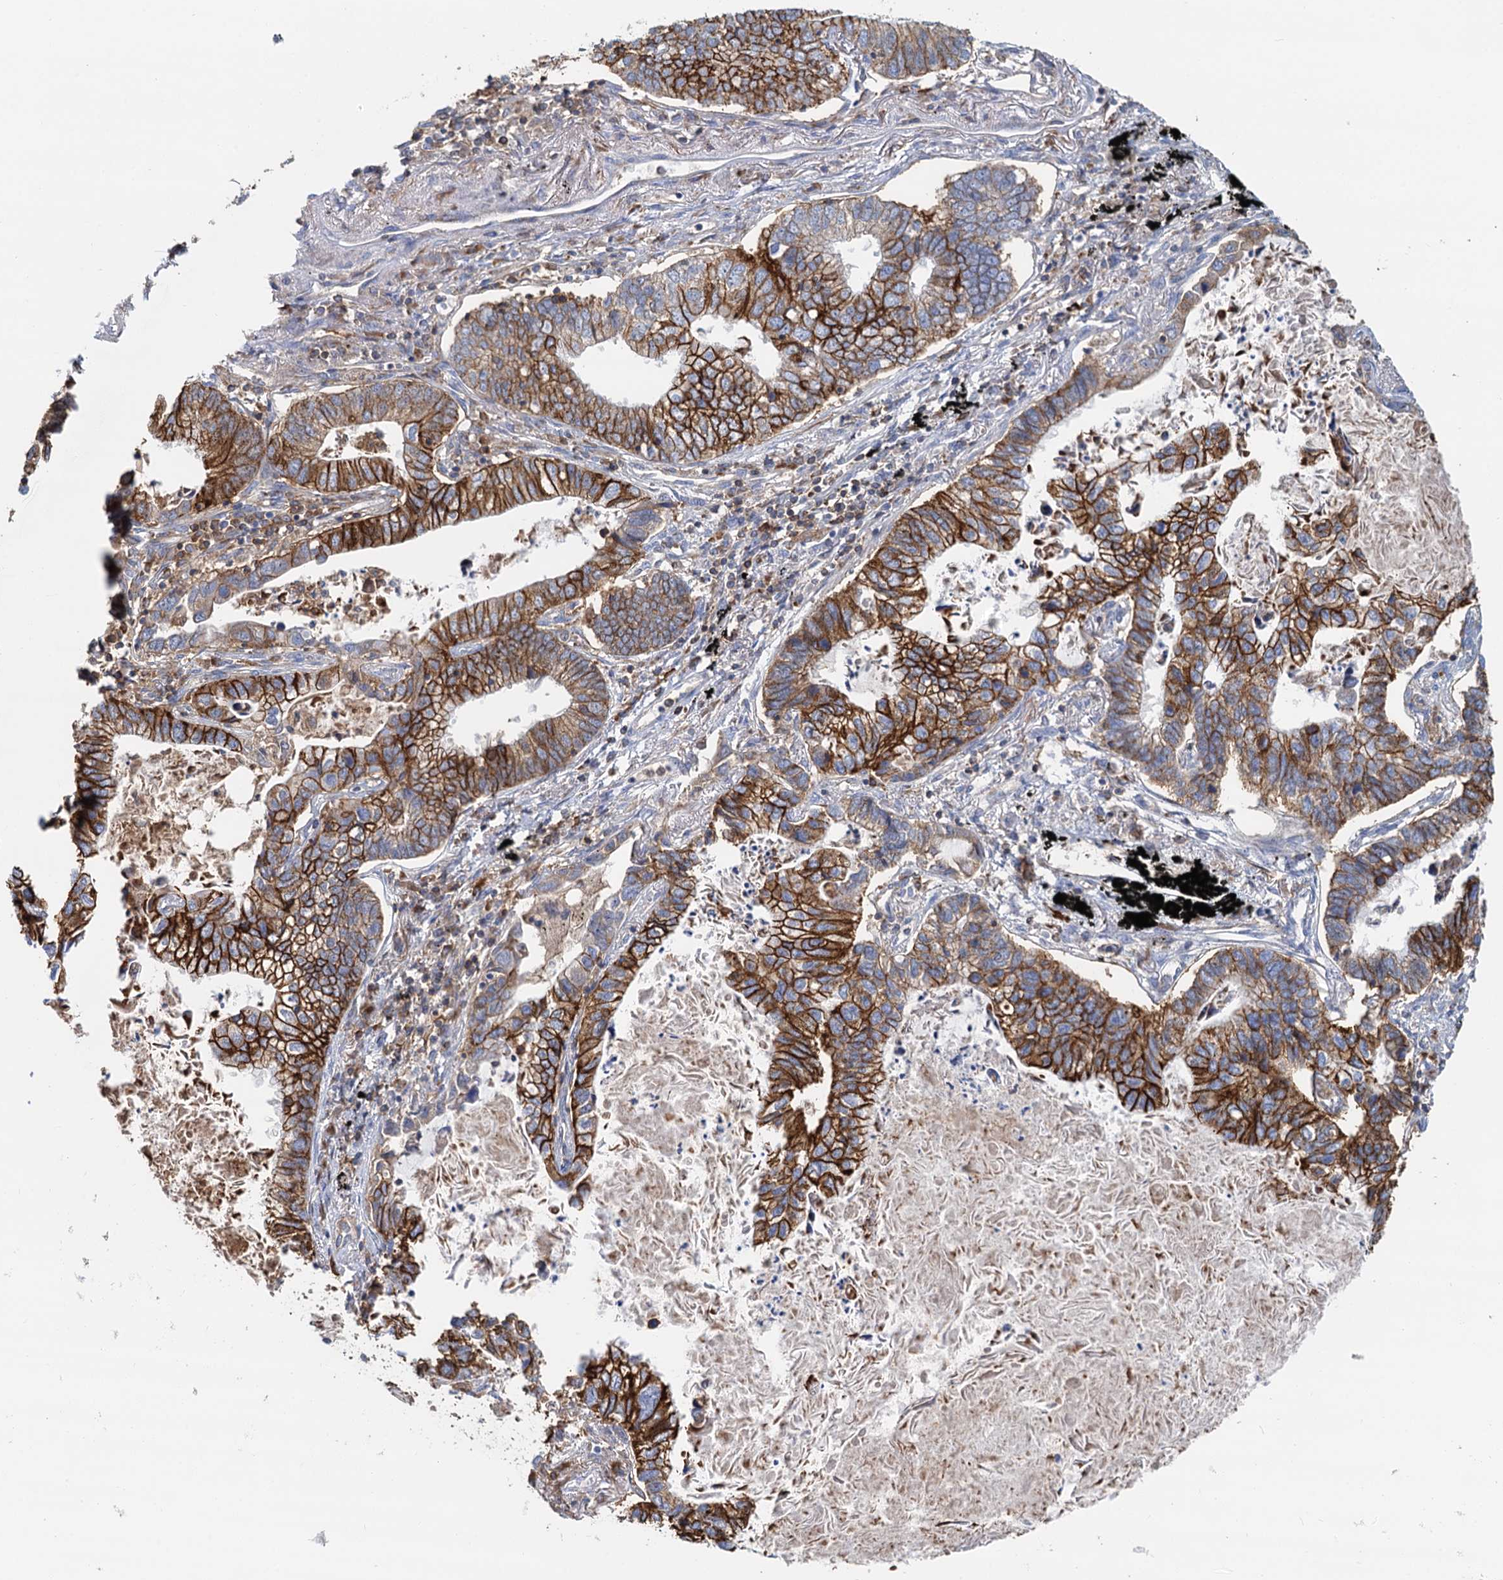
{"staining": {"intensity": "strong", "quantity": ">75%", "location": "cytoplasmic/membranous"}, "tissue": "lung cancer", "cell_type": "Tumor cells", "image_type": "cancer", "snomed": [{"axis": "morphology", "description": "Adenocarcinoma, NOS"}, {"axis": "topography", "description": "Lung"}], "caption": "Immunohistochemistry (IHC) image of adenocarcinoma (lung) stained for a protein (brown), which exhibits high levels of strong cytoplasmic/membranous staining in about >75% of tumor cells.", "gene": "LNX2", "patient": {"sex": "male", "age": 67}}